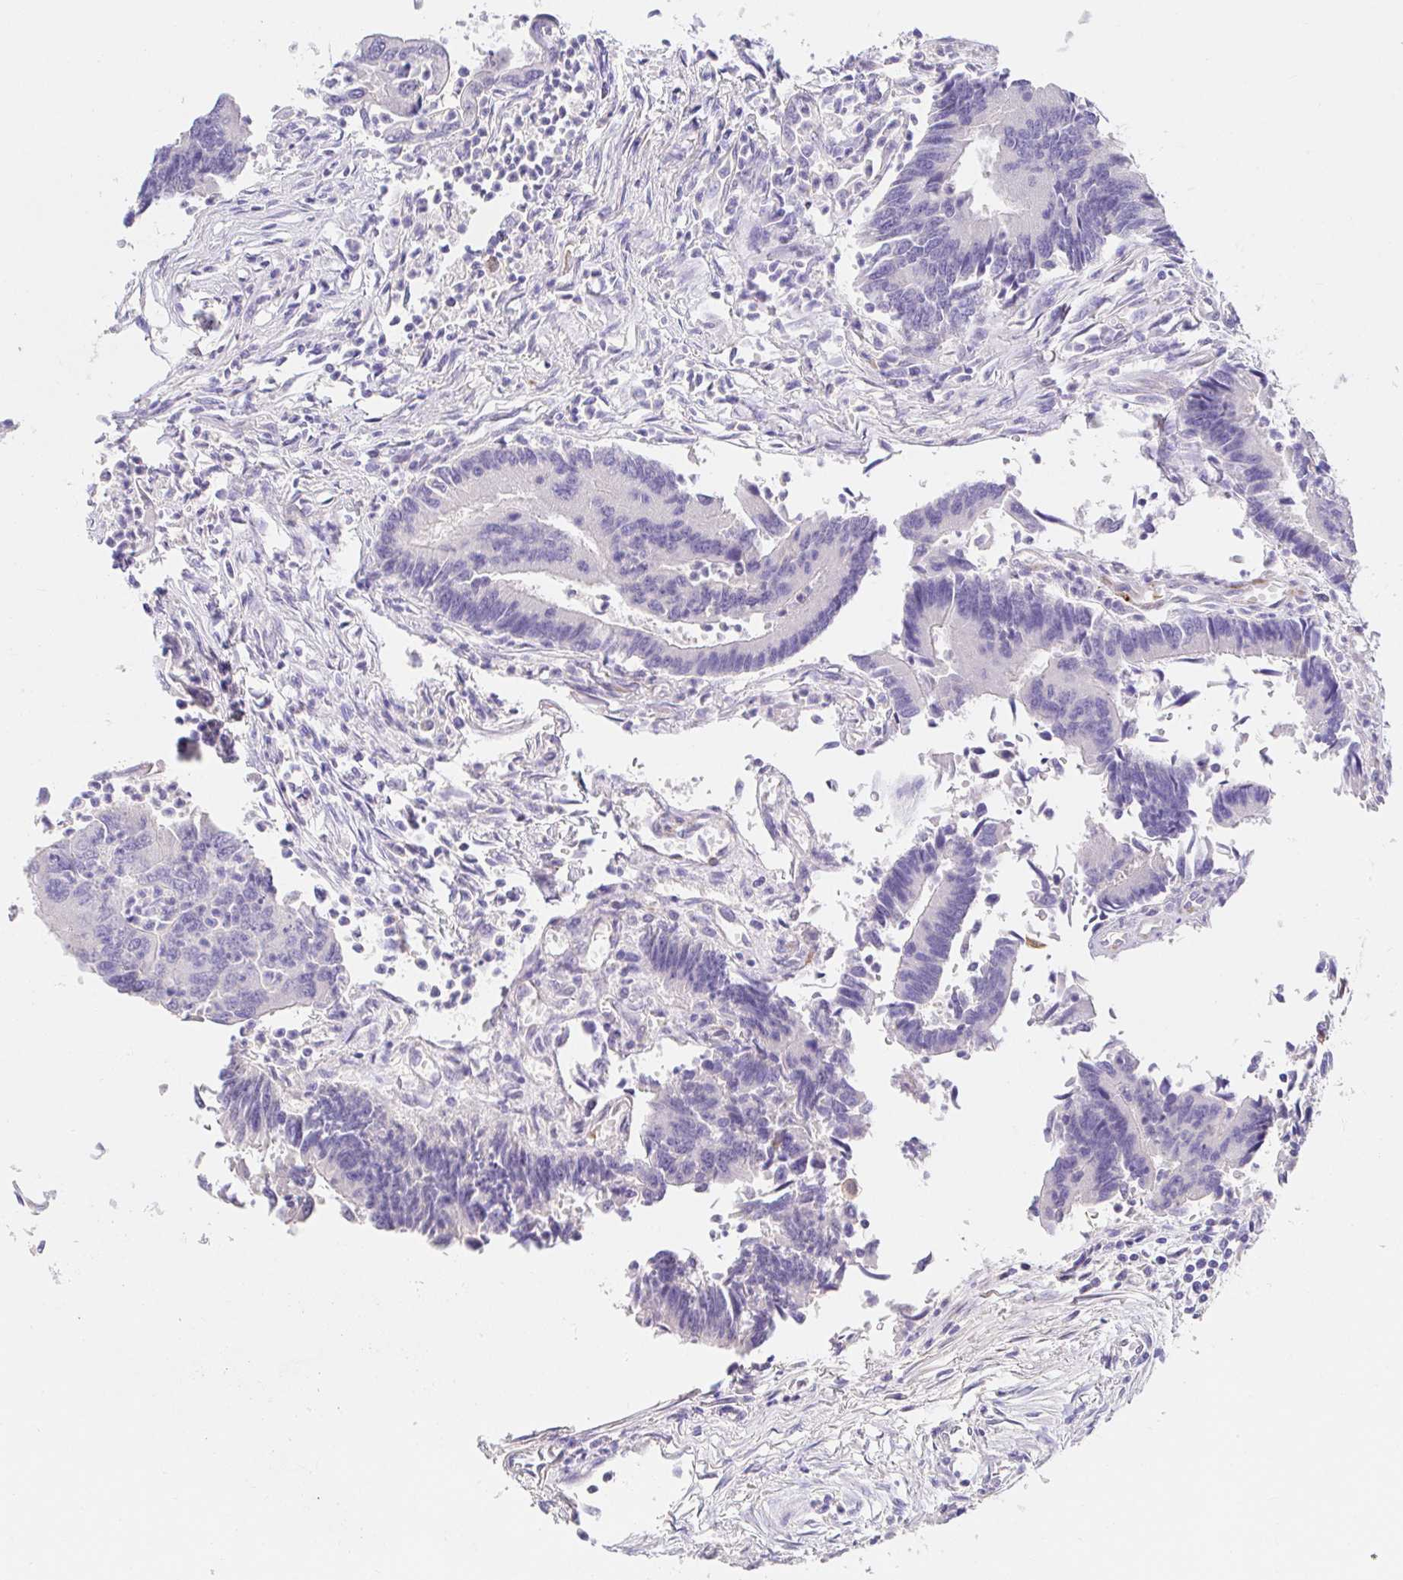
{"staining": {"intensity": "negative", "quantity": "none", "location": "none"}, "tissue": "colorectal cancer", "cell_type": "Tumor cells", "image_type": "cancer", "snomed": [{"axis": "morphology", "description": "Adenocarcinoma, NOS"}, {"axis": "topography", "description": "Colon"}], "caption": "An immunohistochemistry (IHC) micrograph of colorectal cancer is shown. There is no staining in tumor cells of colorectal cancer.", "gene": "CDO1", "patient": {"sex": "female", "age": 67}}